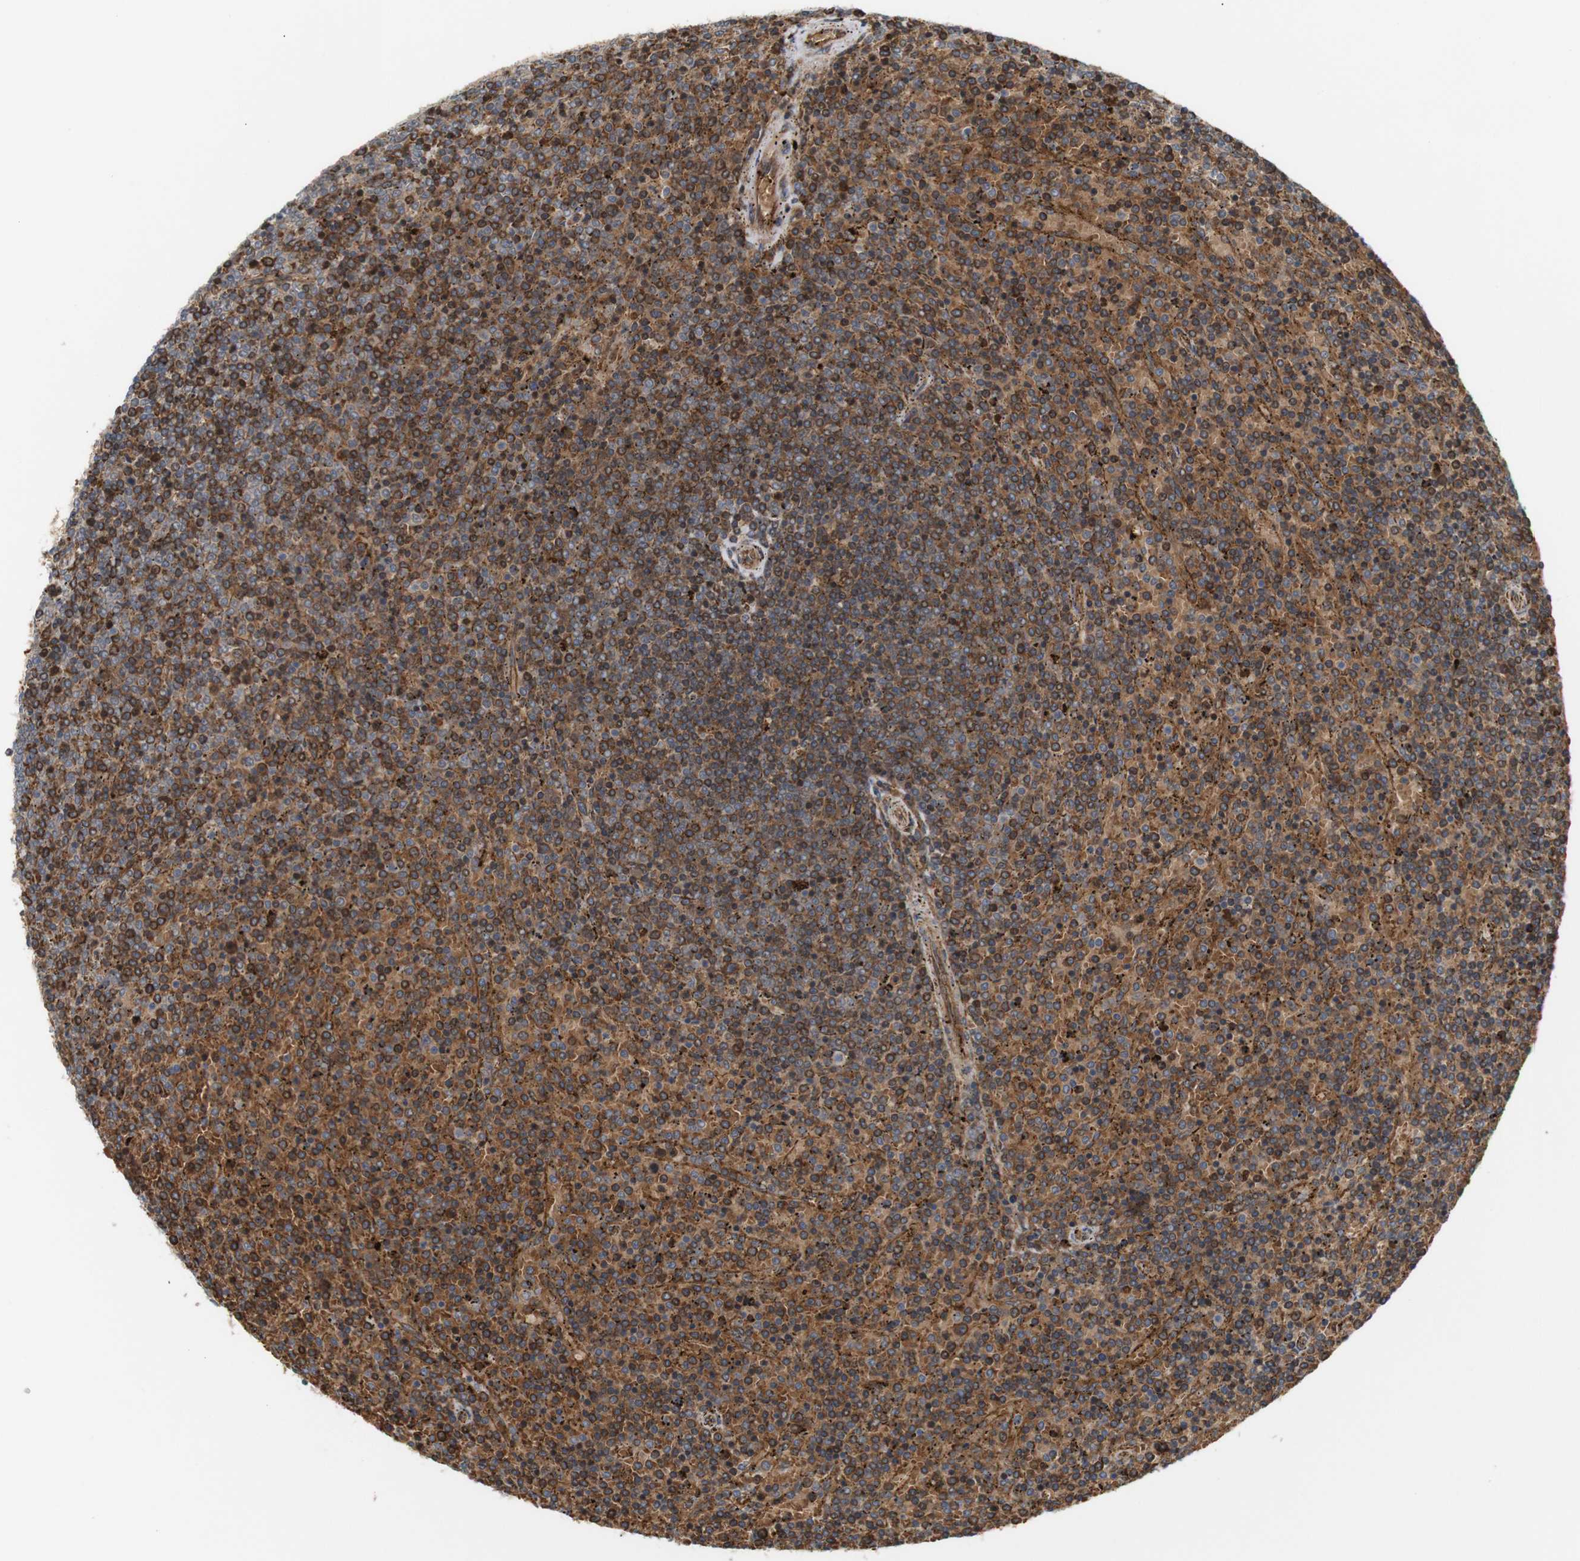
{"staining": {"intensity": "moderate", "quantity": "25%-75%", "location": "cytoplasmic/membranous"}, "tissue": "lymphoma", "cell_type": "Tumor cells", "image_type": "cancer", "snomed": [{"axis": "morphology", "description": "Malignant lymphoma, non-Hodgkin's type, Low grade"}, {"axis": "topography", "description": "Spleen"}], "caption": "Malignant lymphoma, non-Hodgkin's type (low-grade) stained for a protein displays moderate cytoplasmic/membranous positivity in tumor cells. The protein of interest is stained brown, and the nuclei are stained in blue (DAB IHC with brightfield microscopy, high magnification).", "gene": "RPTOR", "patient": {"sex": "female", "age": 77}}